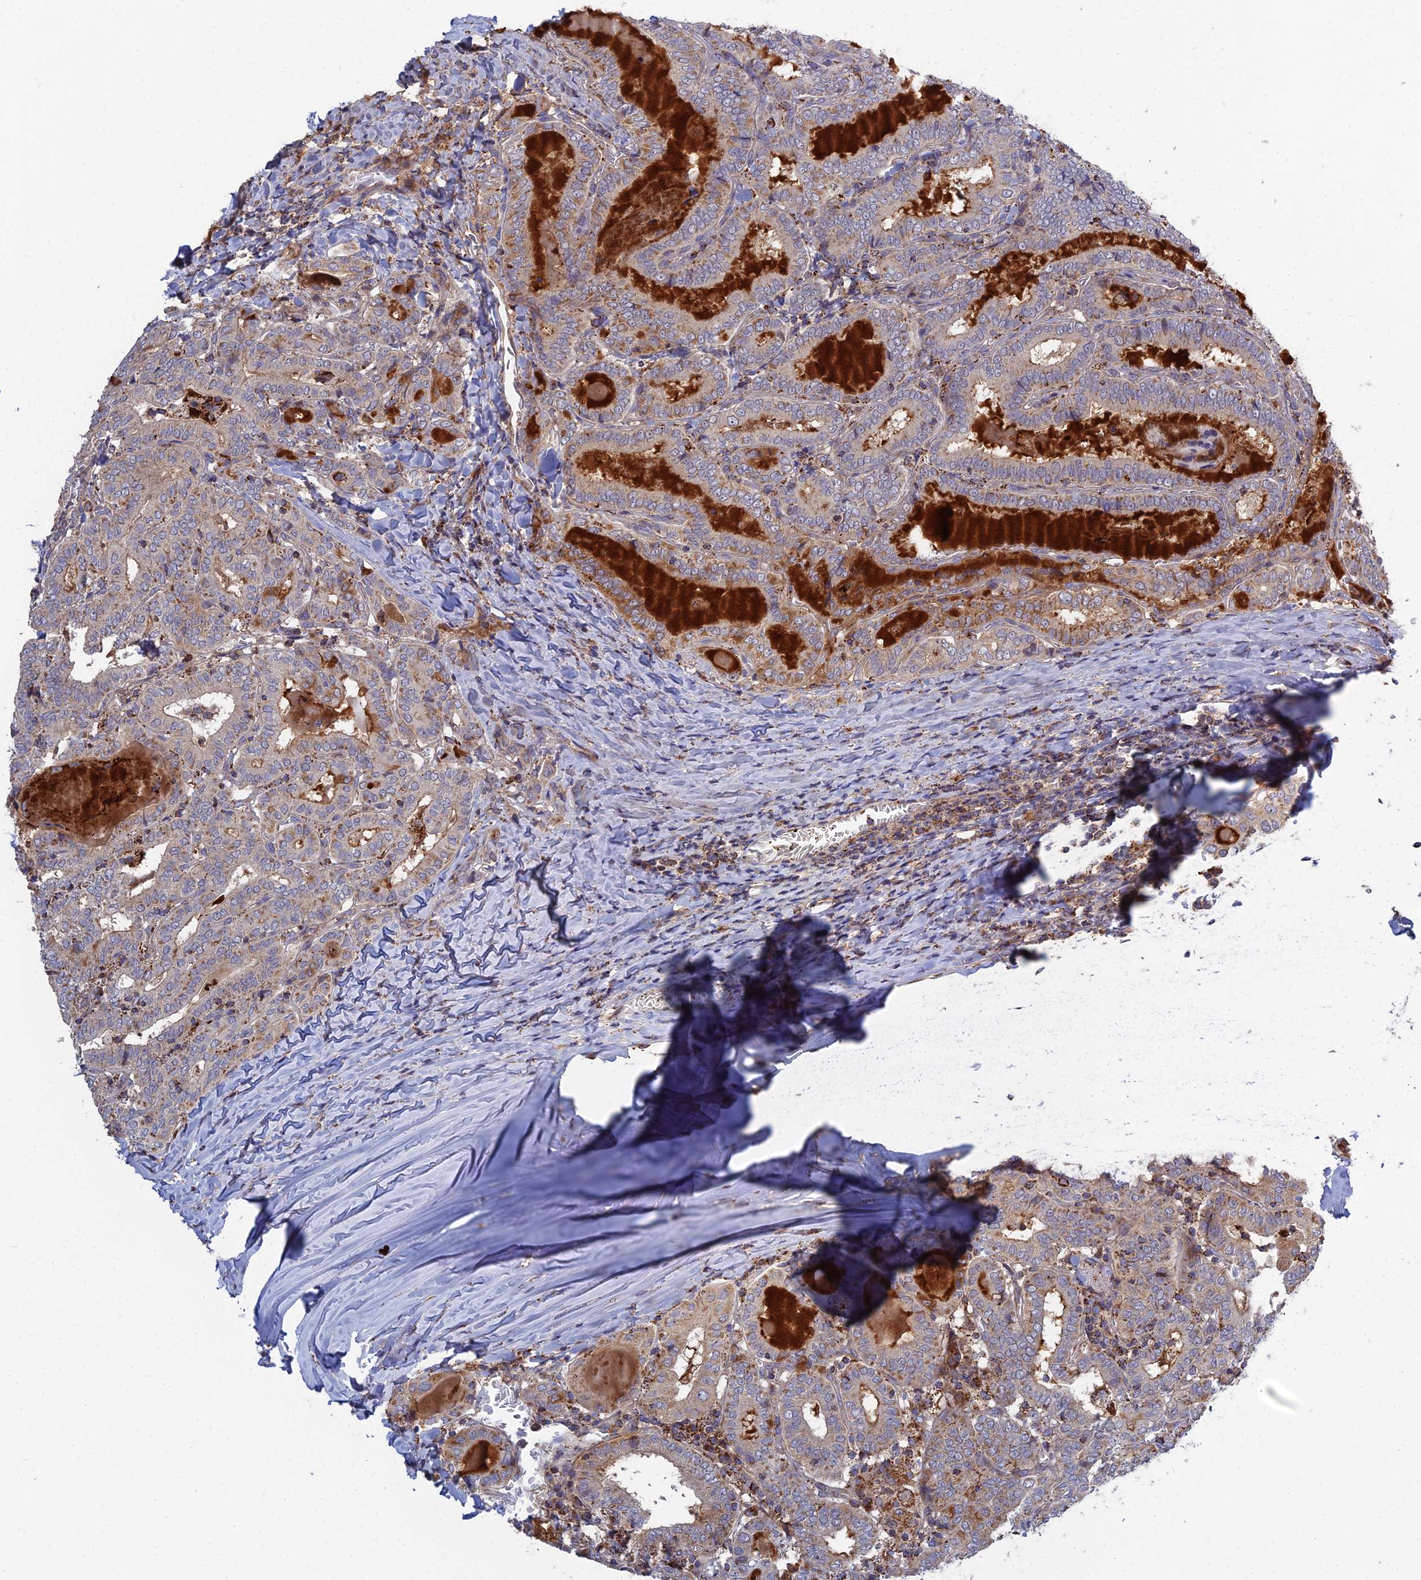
{"staining": {"intensity": "moderate", "quantity": "25%-75%", "location": "cytoplasmic/membranous"}, "tissue": "thyroid cancer", "cell_type": "Tumor cells", "image_type": "cancer", "snomed": [{"axis": "morphology", "description": "Papillary adenocarcinoma, NOS"}, {"axis": "topography", "description": "Thyroid gland"}], "caption": "Immunohistochemistry (IHC) (DAB) staining of human papillary adenocarcinoma (thyroid) reveals moderate cytoplasmic/membranous protein positivity in approximately 25%-75% of tumor cells. (brown staining indicates protein expression, while blue staining denotes nuclei).", "gene": "RIC8B", "patient": {"sex": "female", "age": 72}}